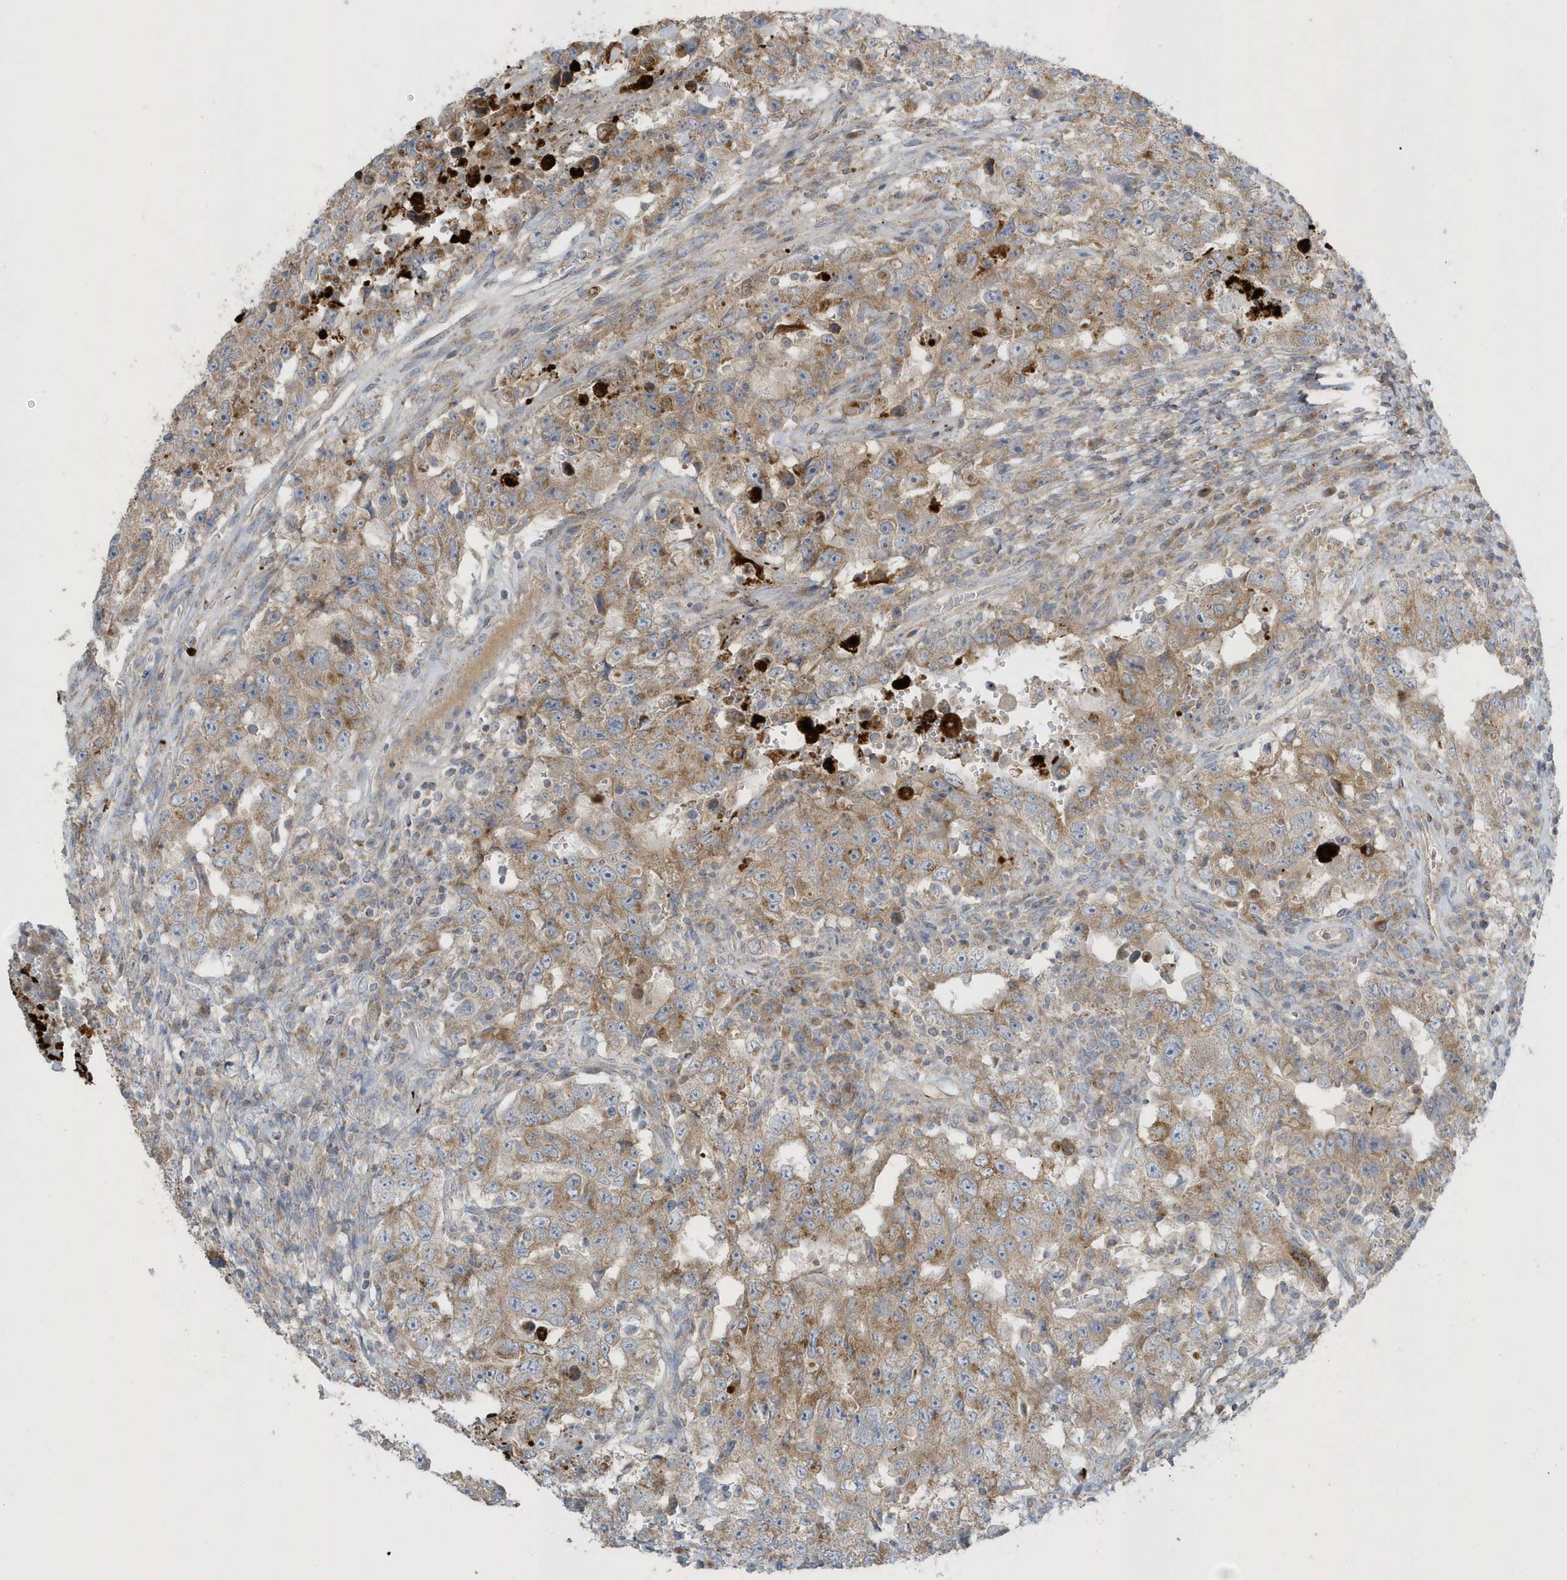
{"staining": {"intensity": "moderate", "quantity": ">75%", "location": "cytoplasmic/membranous"}, "tissue": "testis cancer", "cell_type": "Tumor cells", "image_type": "cancer", "snomed": [{"axis": "morphology", "description": "Carcinoma, Embryonal, NOS"}, {"axis": "topography", "description": "Testis"}], "caption": "Immunohistochemical staining of human embryonal carcinoma (testis) demonstrates medium levels of moderate cytoplasmic/membranous protein staining in about >75% of tumor cells.", "gene": "SLC38A2", "patient": {"sex": "male", "age": 26}}